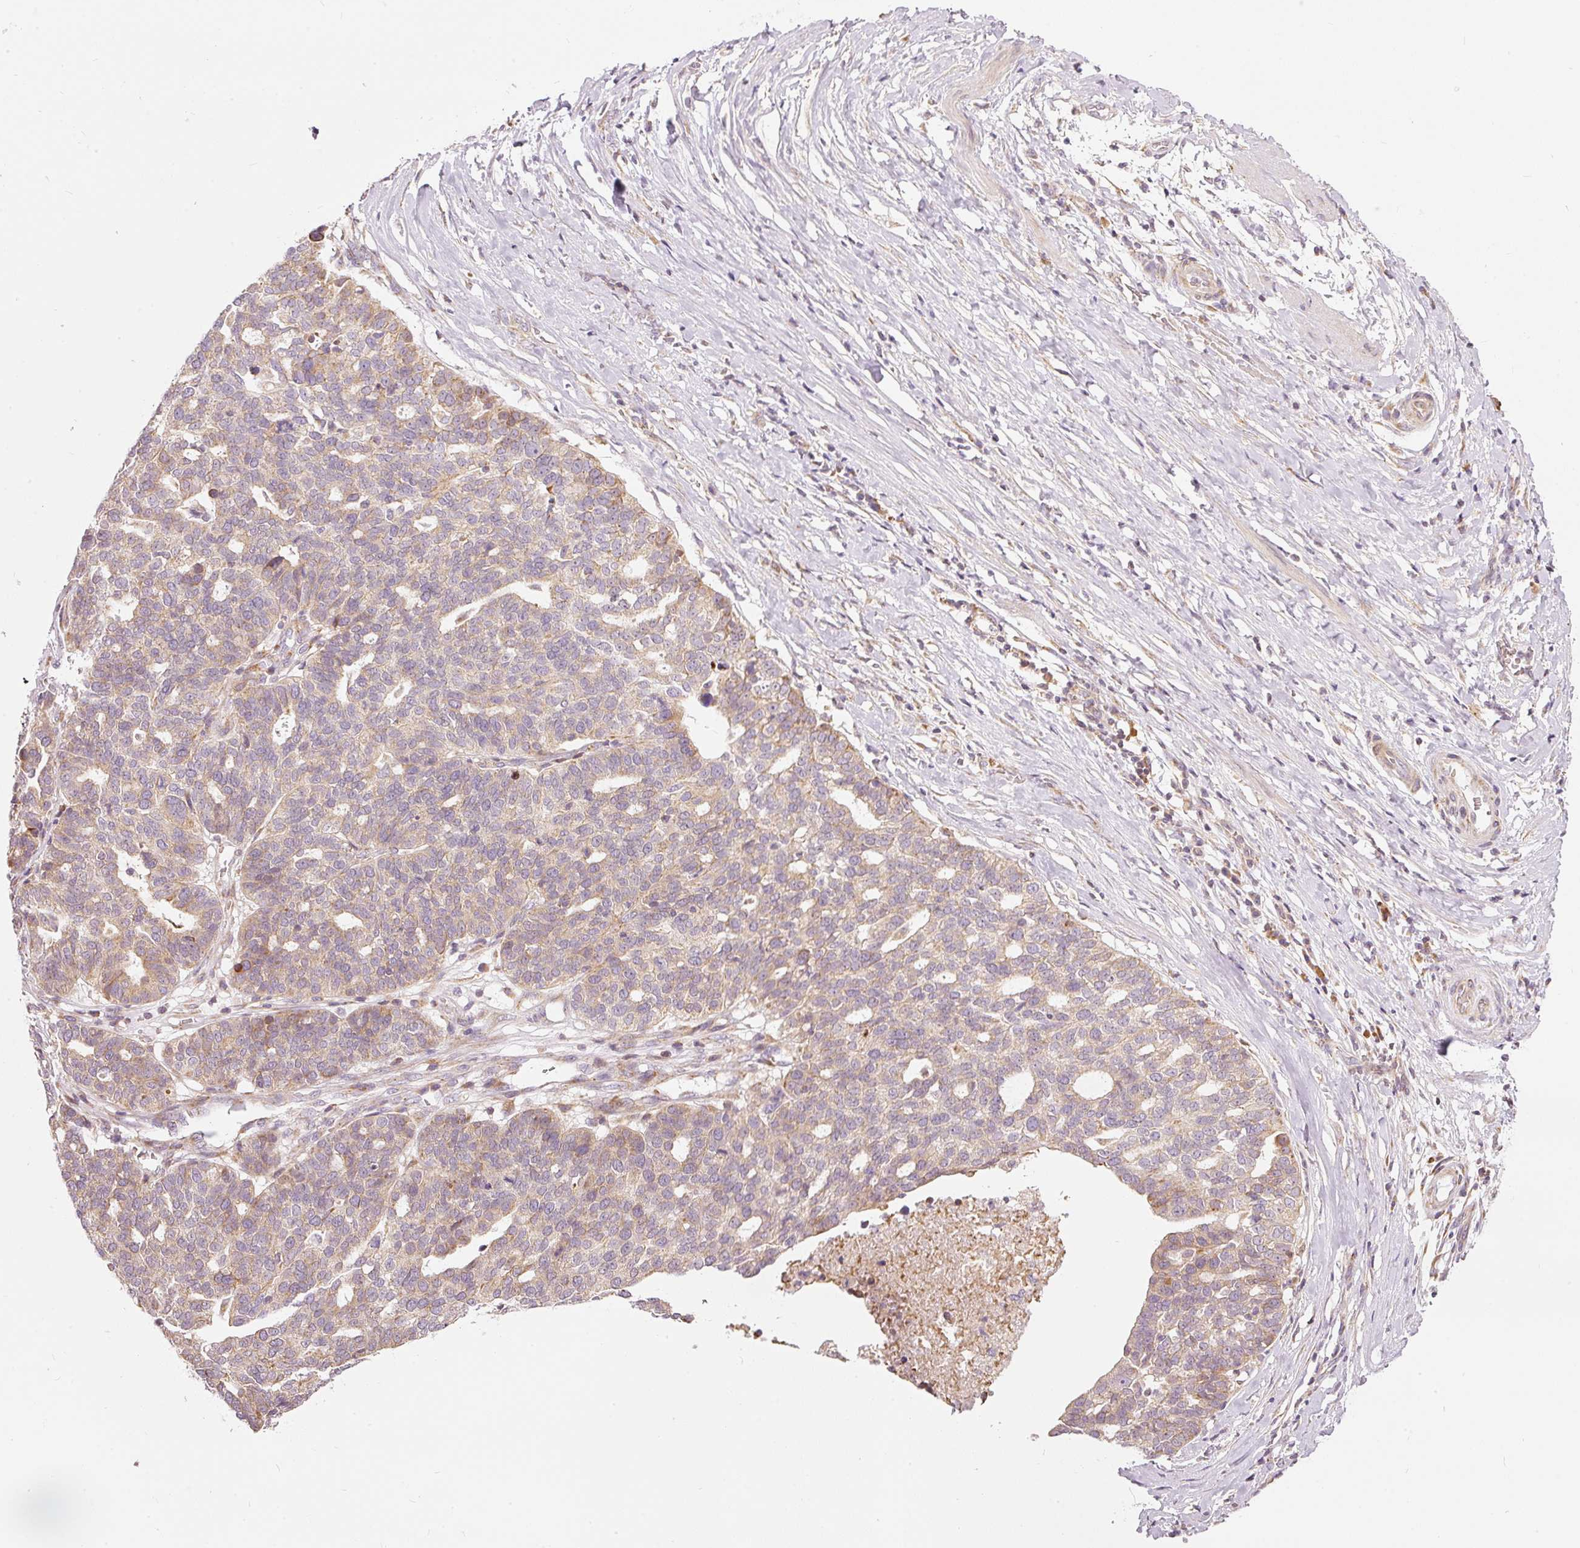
{"staining": {"intensity": "weak", "quantity": "25%-75%", "location": "cytoplasmic/membranous"}, "tissue": "ovarian cancer", "cell_type": "Tumor cells", "image_type": "cancer", "snomed": [{"axis": "morphology", "description": "Cystadenocarcinoma, serous, NOS"}, {"axis": "topography", "description": "Ovary"}], "caption": "Immunohistochemical staining of ovarian cancer displays low levels of weak cytoplasmic/membranous positivity in approximately 25%-75% of tumor cells.", "gene": "SNAPC5", "patient": {"sex": "female", "age": 59}}